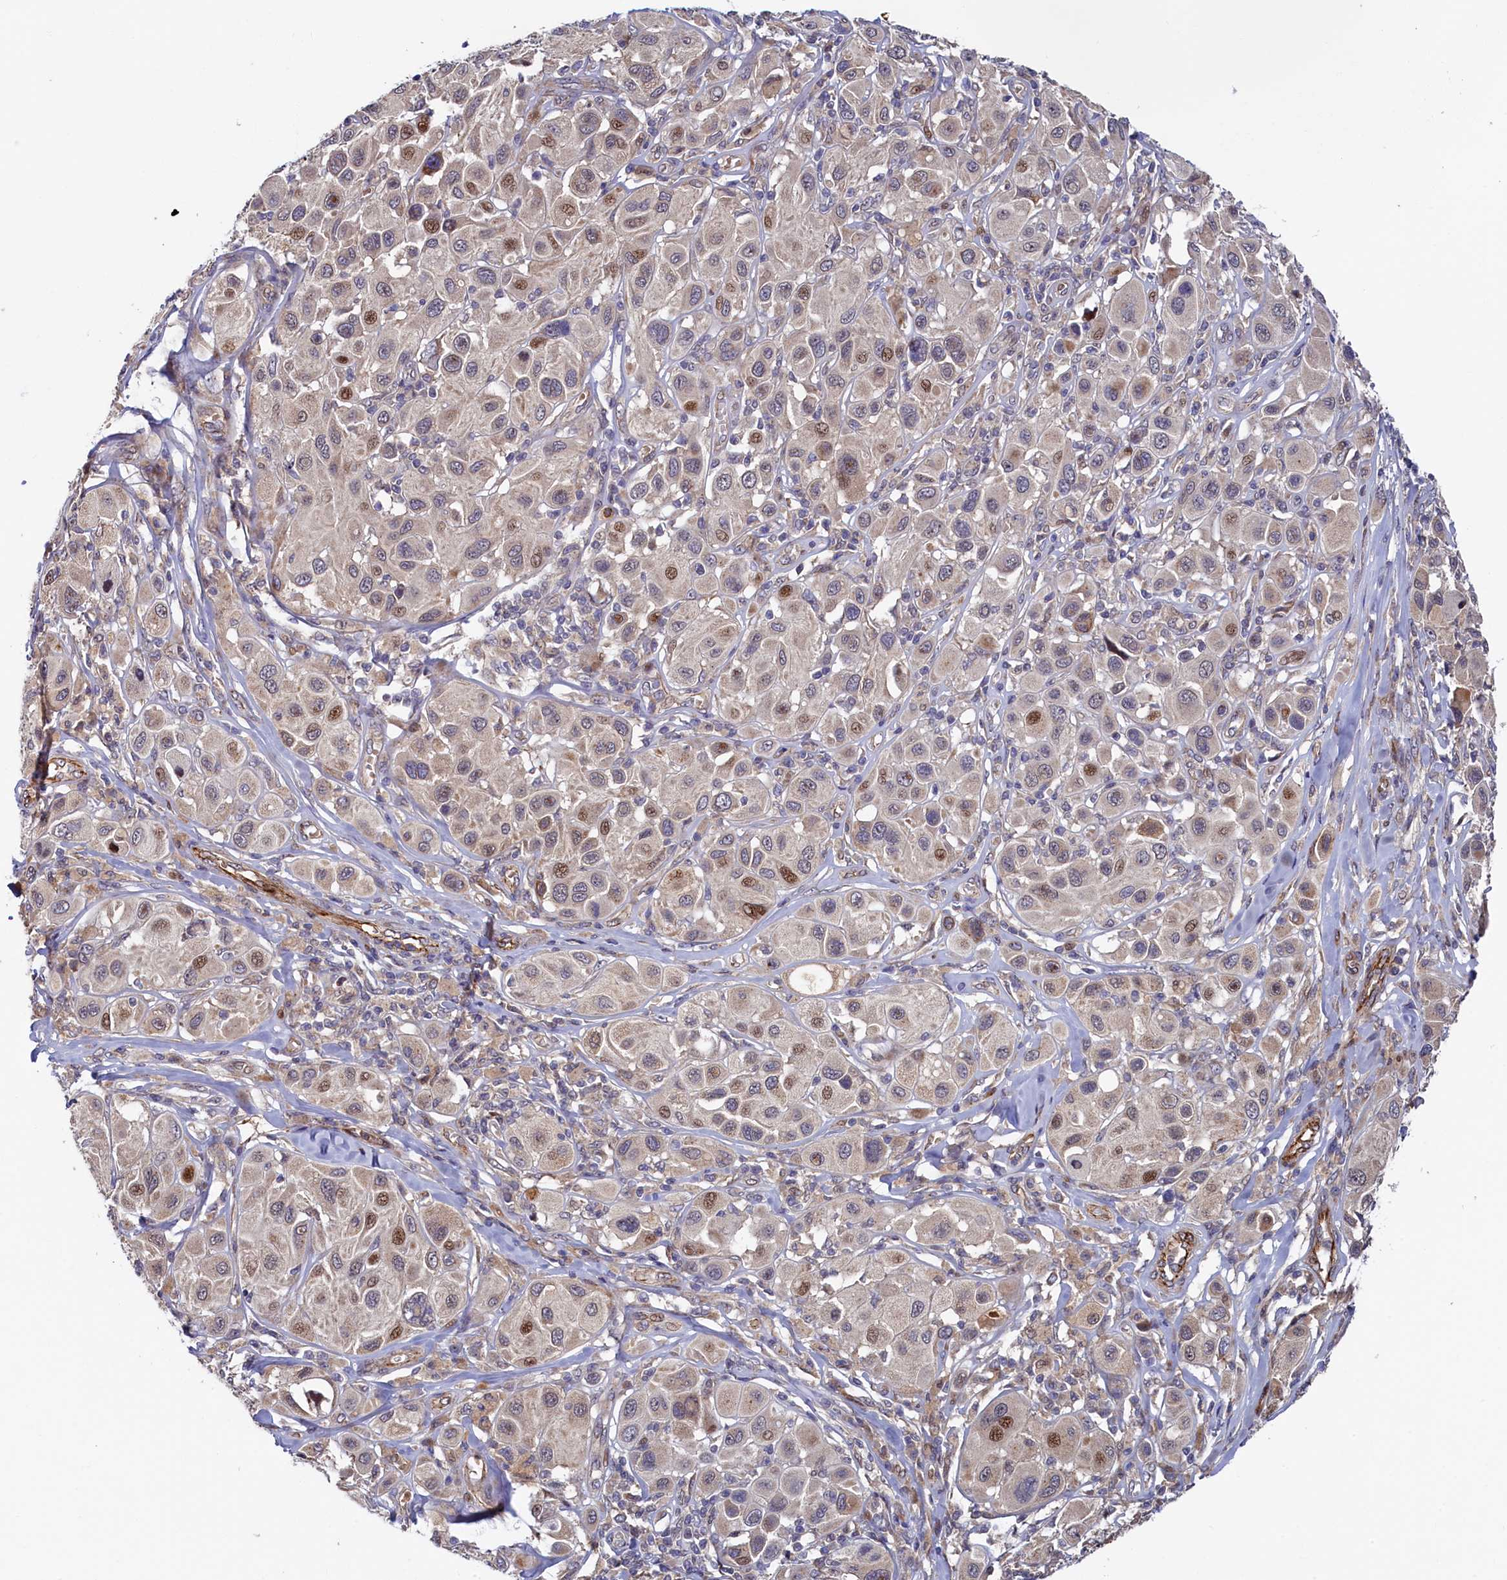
{"staining": {"intensity": "moderate", "quantity": "<25%", "location": "nuclear"}, "tissue": "melanoma", "cell_type": "Tumor cells", "image_type": "cancer", "snomed": [{"axis": "morphology", "description": "Malignant melanoma, Metastatic site"}, {"axis": "topography", "description": "Skin"}], "caption": "Tumor cells demonstrate moderate nuclear expression in approximately <25% of cells in malignant melanoma (metastatic site).", "gene": "PIK3C3", "patient": {"sex": "male", "age": 41}}